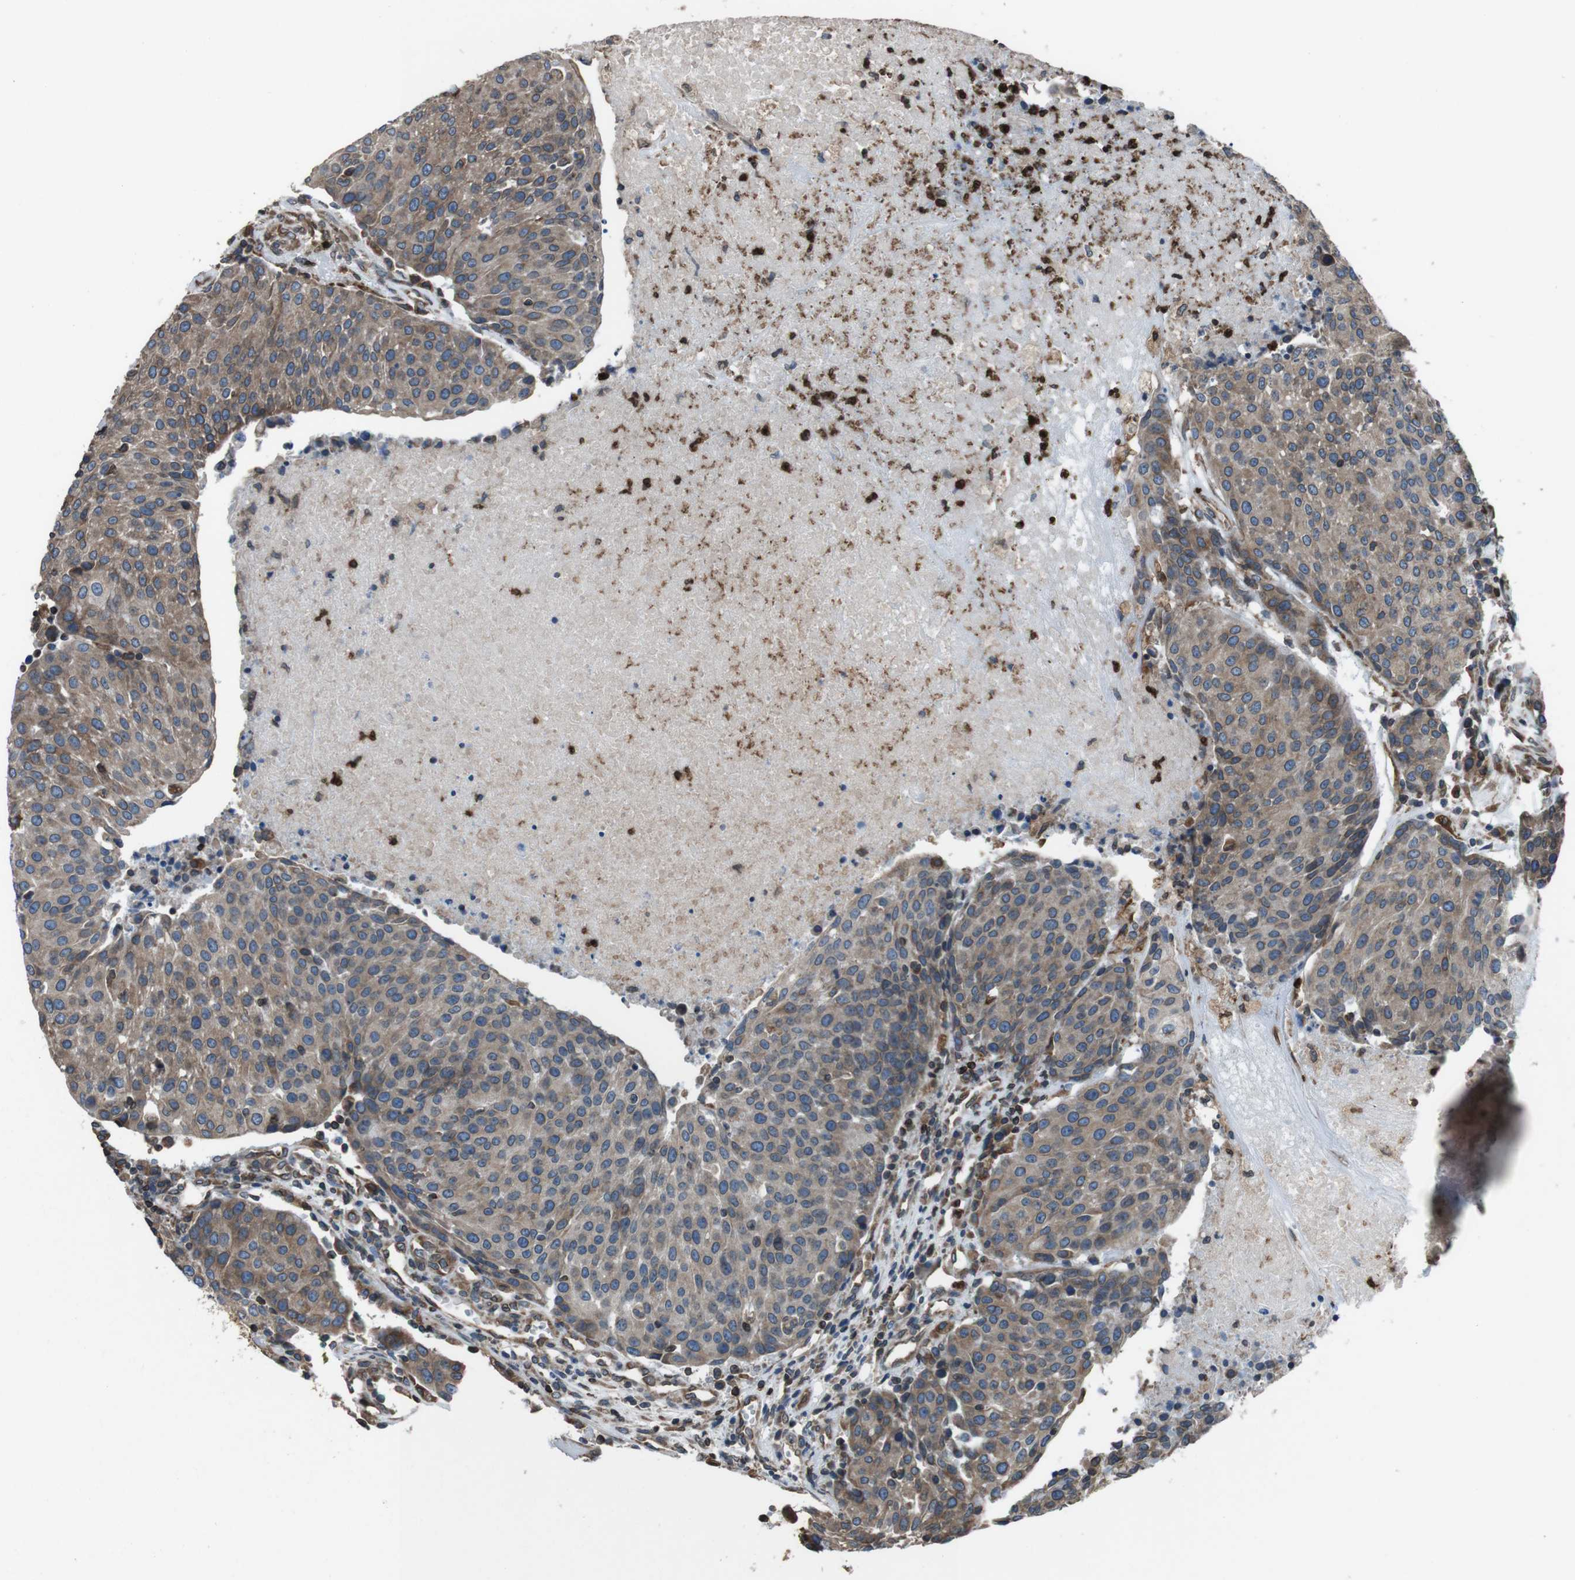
{"staining": {"intensity": "weak", "quantity": ">75%", "location": "cytoplasmic/membranous"}, "tissue": "urothelial cancer", "cell_type": "Tumor cells", "image_type": "cancer", "snomed": [{"axis": "morphology", "description": "Urothelial carcinoma, High grade"}, {"axis": "topography", "description": "Urinary bladder"}], "caption": "Tumor cells reveal weak cytoplasmic/membranous expression in about >75% of cells in urothelial cancer. (Stains: DAB in brown, nuclei in blue, Microscopy: brightfield microscopy at high magnification).", "gene": "APMAP", "patient": {"sex": "female", "age": 85}}